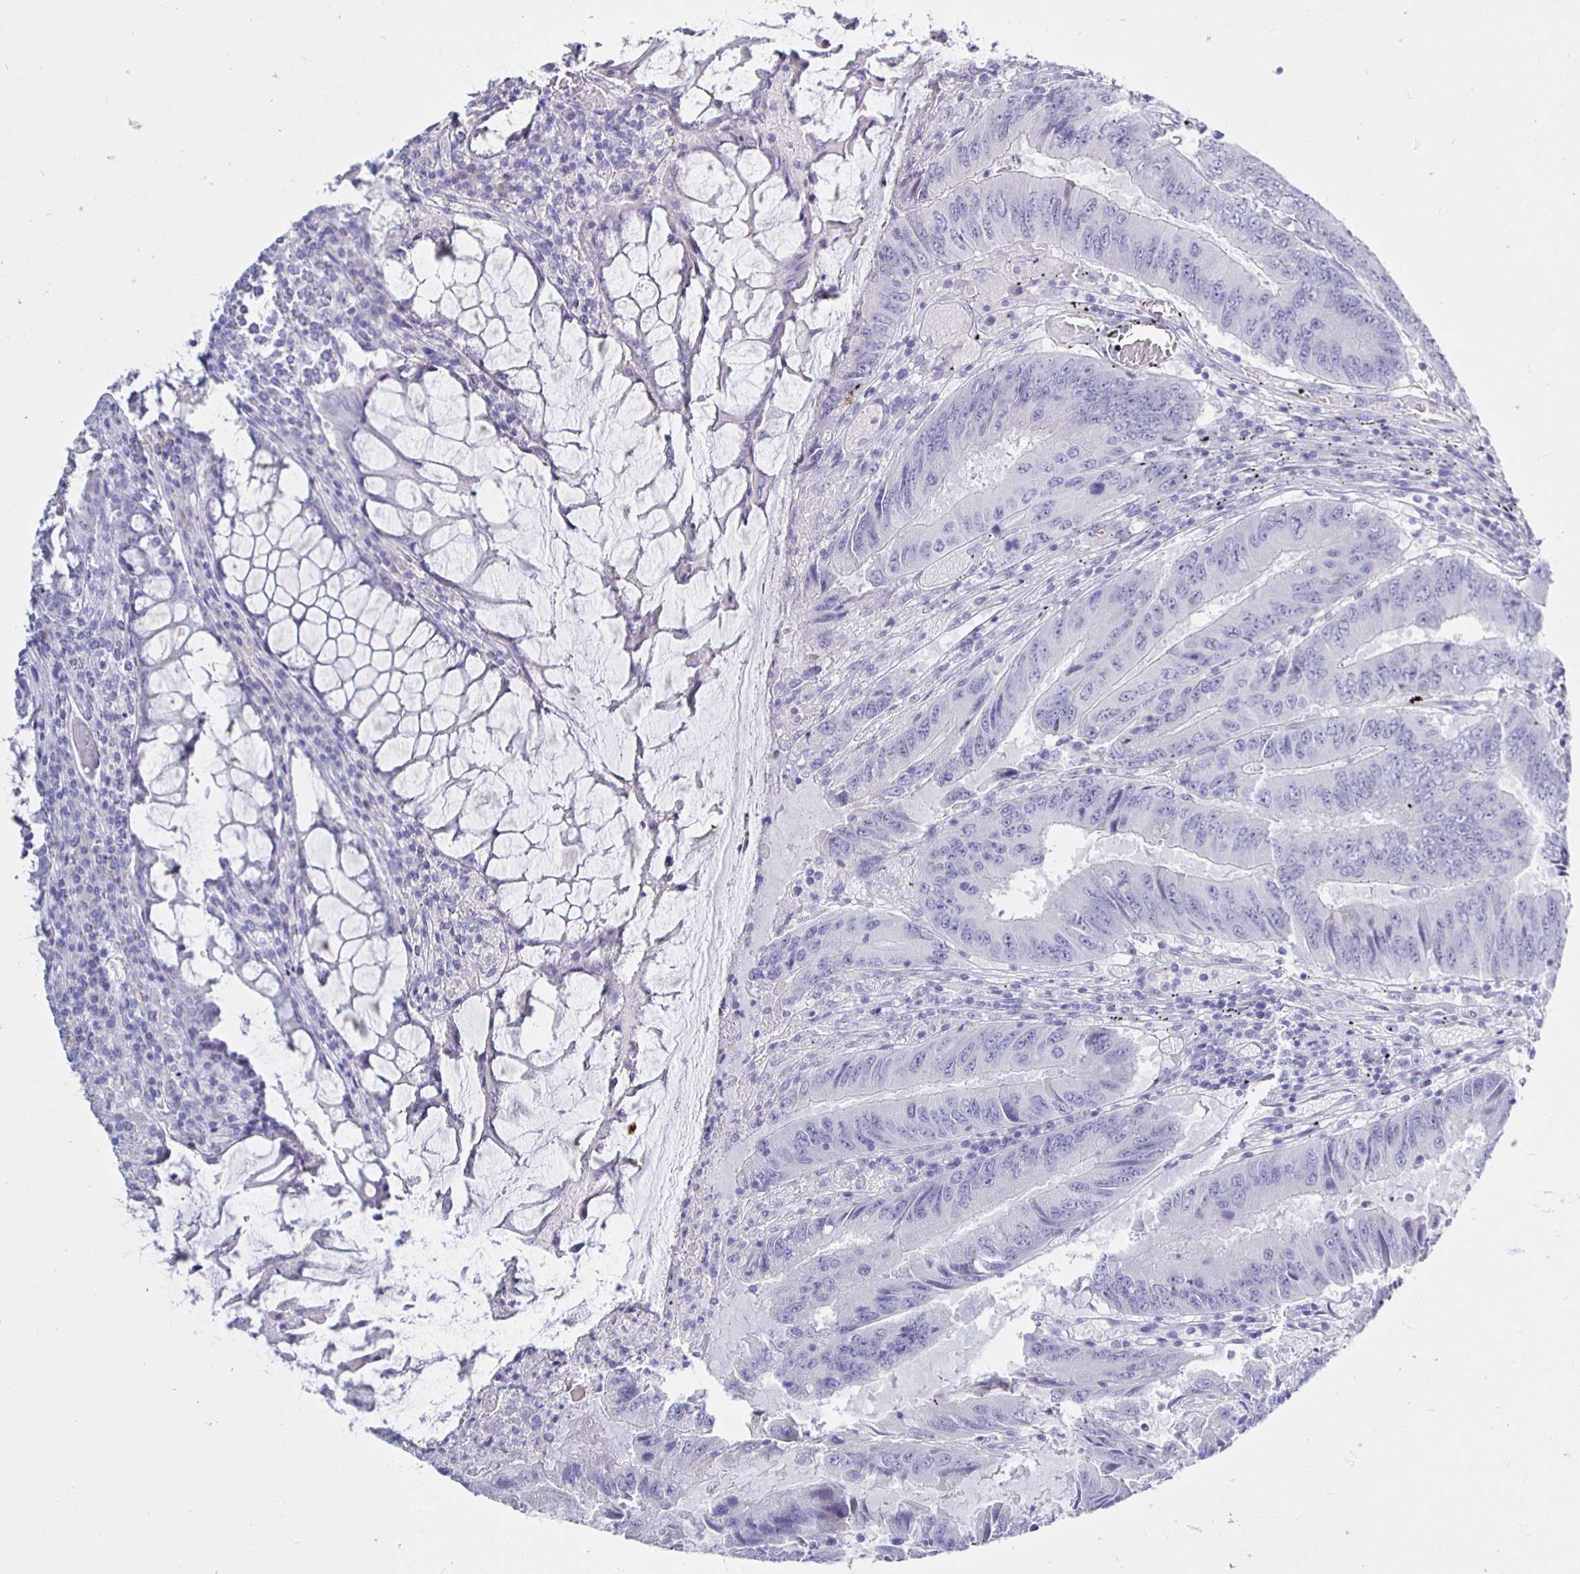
{"staining": {"intensity": "negative", "quantity": "none", "location": "none"}, "tissue": "colorectal cancer", "cell_type": "Tumor cells", "image_type": "cancer", "snomed": [{"axis": "morphology", "description": "Adenocarcinoma, NOS"}, {"axis": "topography", "description": "Colon"}], "caption": "There is no significant staining in tumor cells of adenocarcinoma (colorectal). (Stains: DAB (3,3'-diaminobenzidine) immunohistochemistry with hematoxylin counter stain, Microscopy: brightfield microscopy at high magnification).", "gene": "UMOD", "patient": {"sex": "male", "age": 53}}